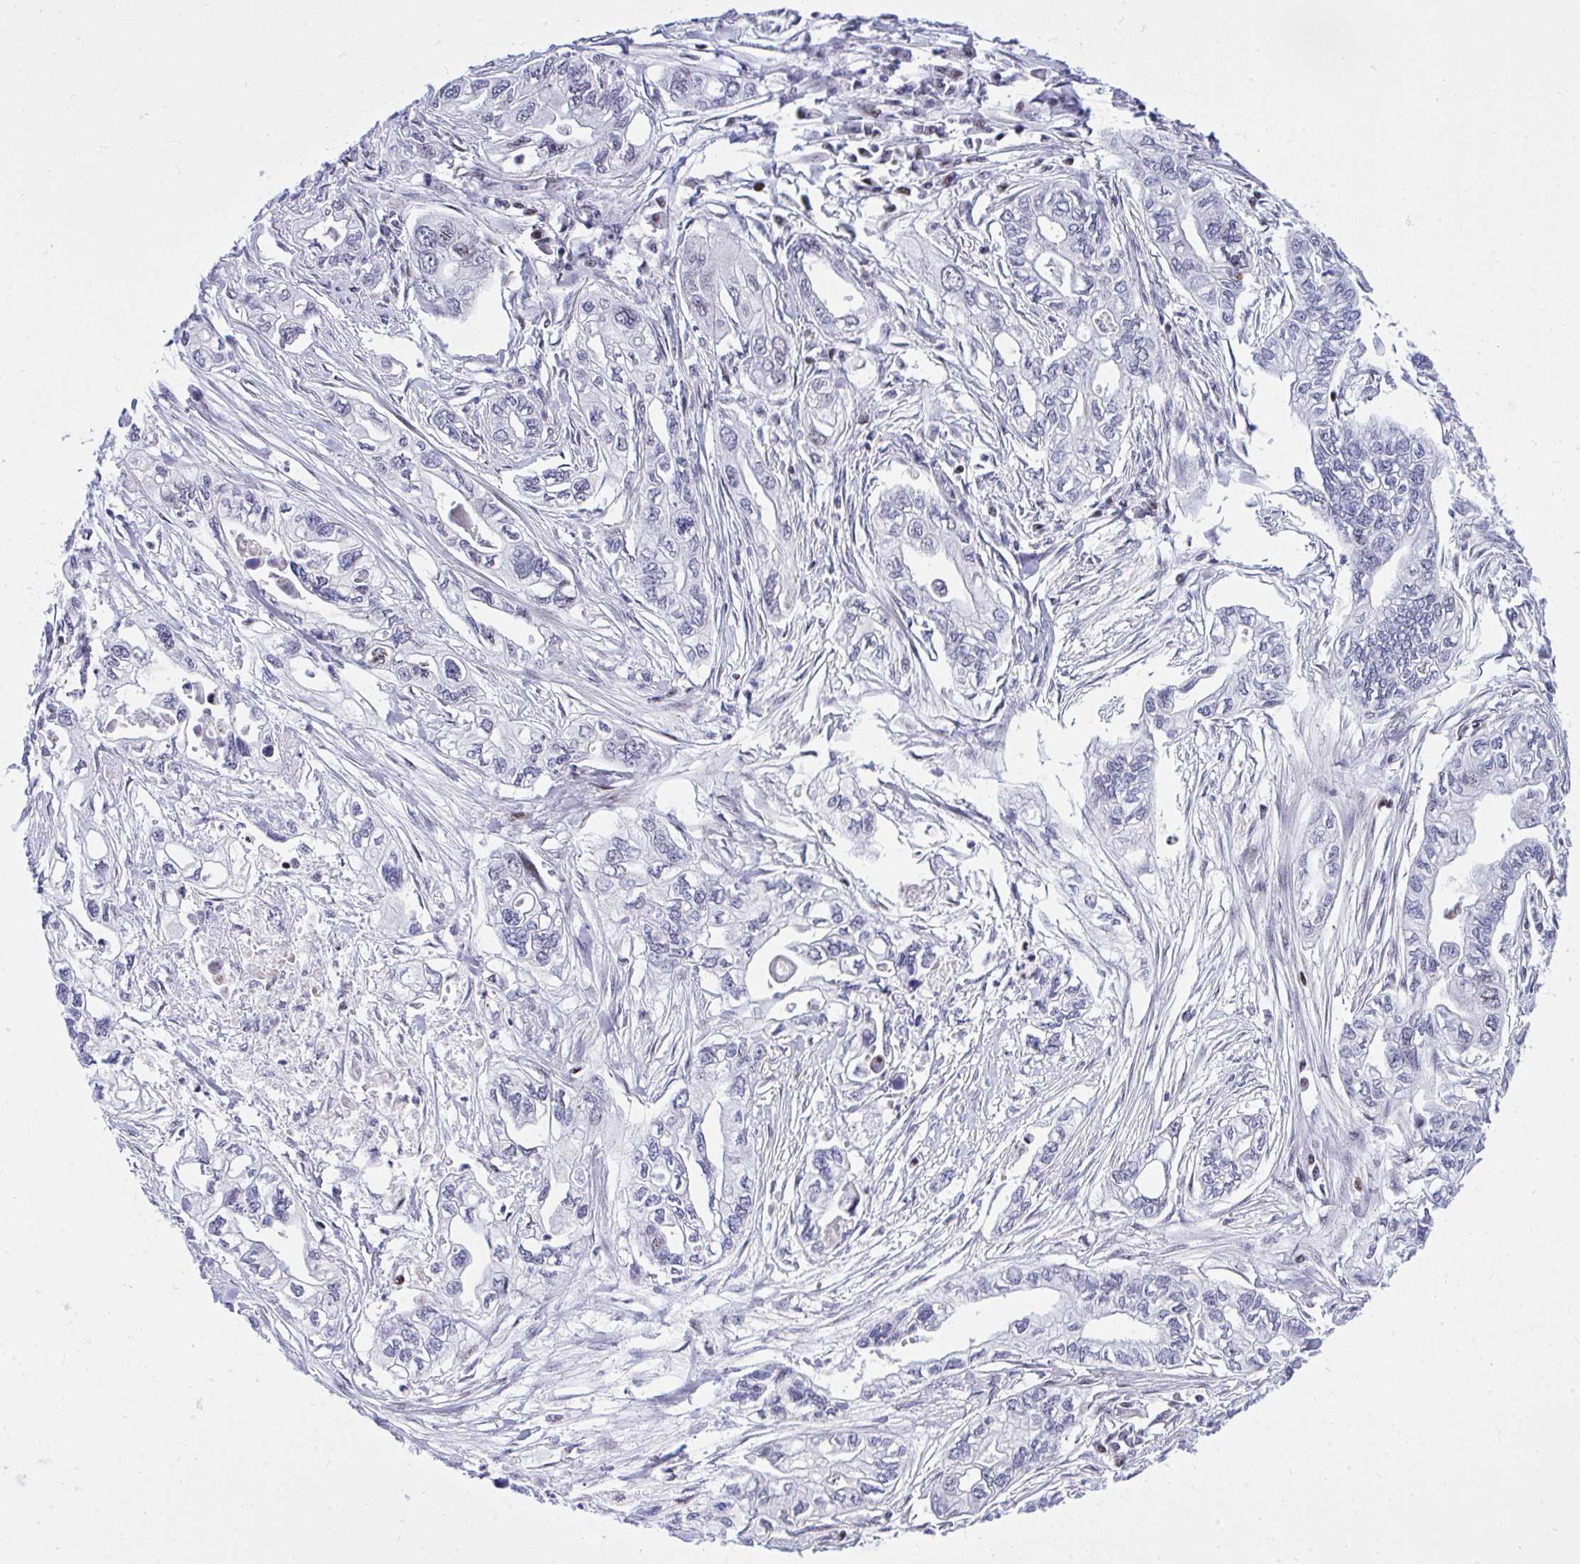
{"staining": {"intensity": "negative", "quantity": "none", "location": "none"}, "tissue": "pancreatic cancer", "cell_type": "Tumor cells", "image_type": "cancer", "snomed": [{"axis": "morphology", "description": "Adenocarcinoma, NOS"}, {"axis": "topography", "description": "Pancreas"}], "caption": "Immunohistochemistry (IHC) of pancreatic cancer (adenocarcinoma) exhibits no staining in tumor cells.", "gene": "C14orf39", "patient": {"sex": "male", "age": 68}}